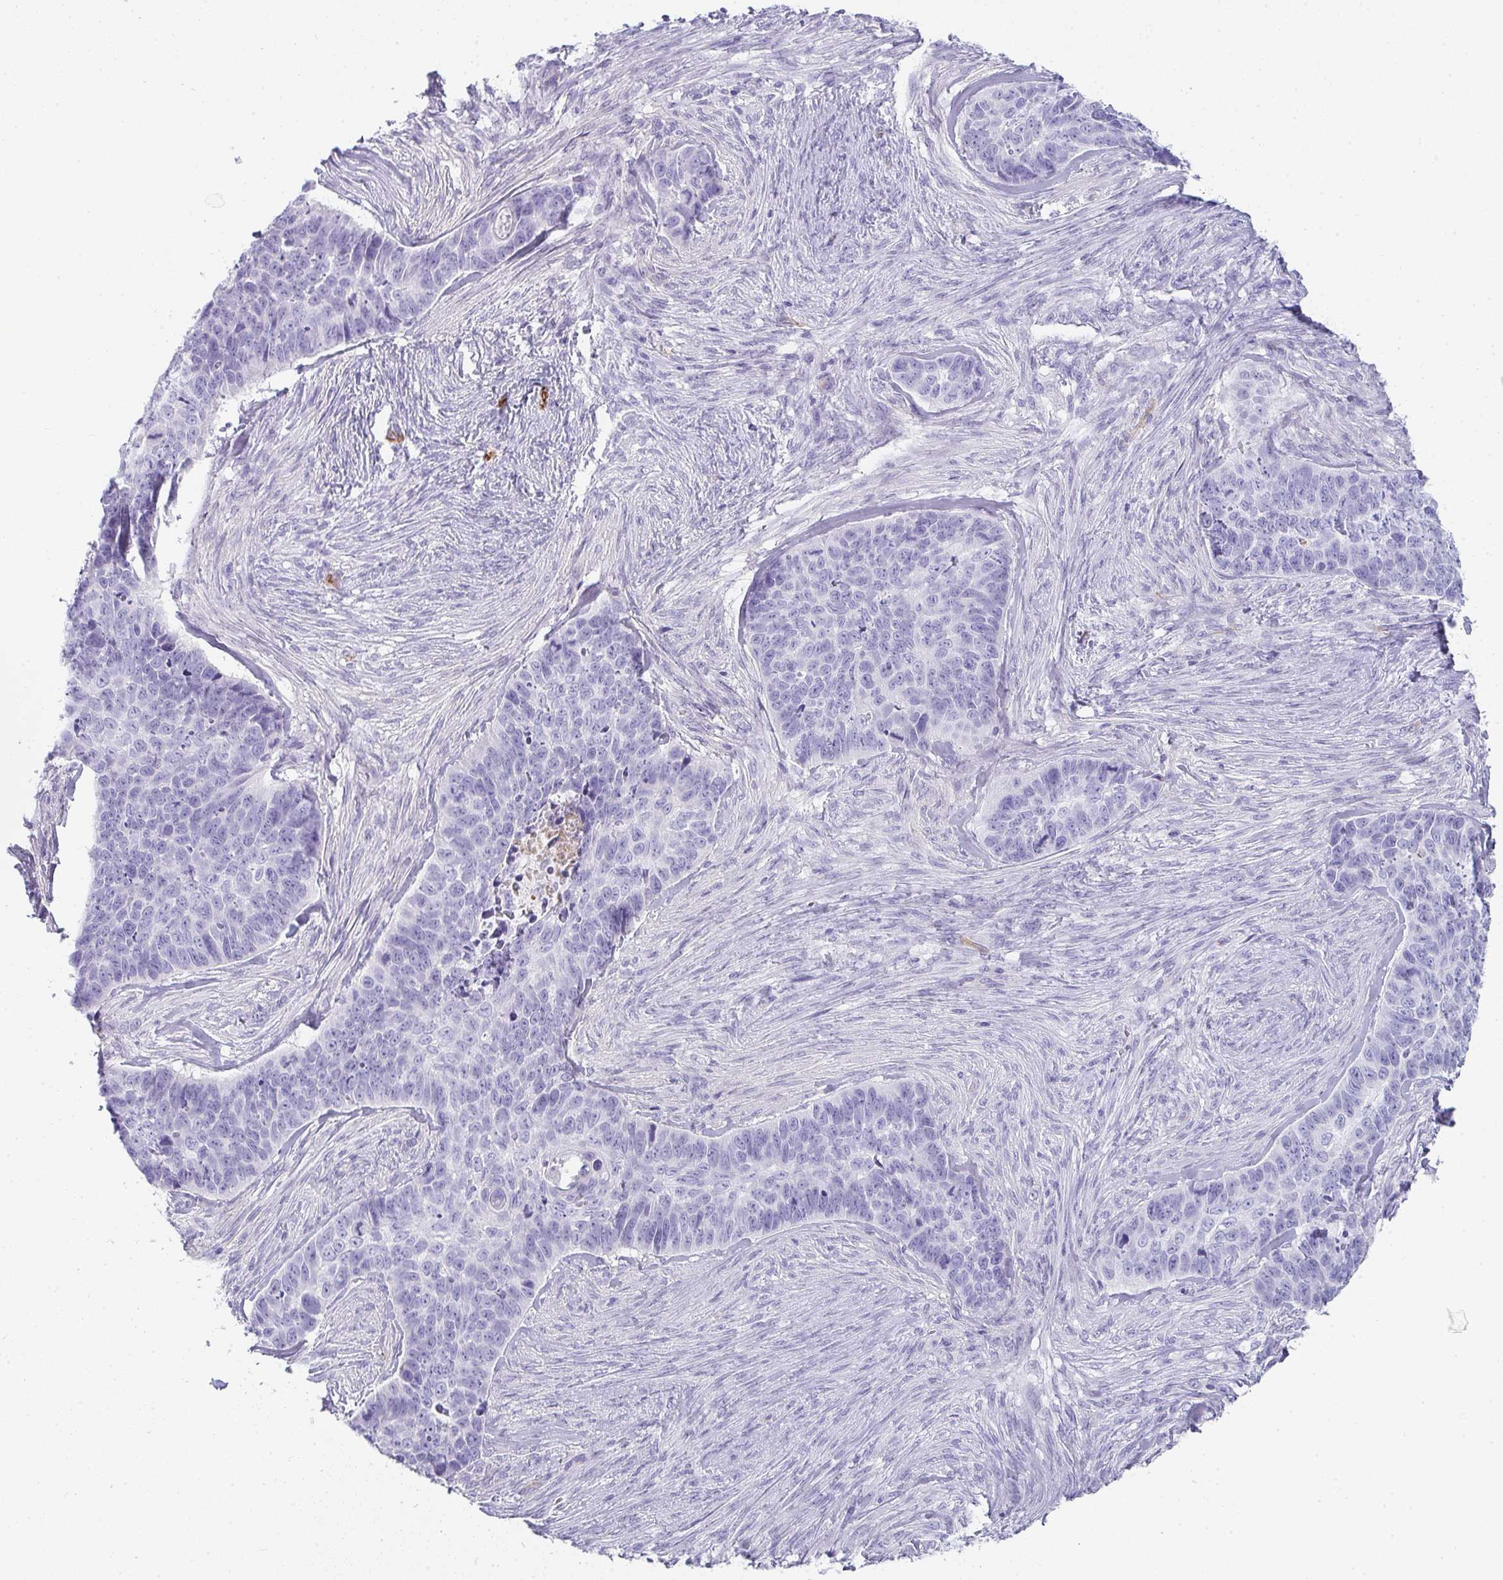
{"staining": {"intensity": "negative", "quantity": "none", "location": "none"}, "tissue": "skin cancer", "cell_type": "Tumor cells", "image_type": "cancer", "snomed": [{"axis": "morphology", "description": "Basal cell carcinoma"}, {"axis": "topography", "description": "Skin"}], "caption": "Tumor cells show no significant staining in skin cancer (basal cell carcinoma).", "gene": "PRND", "patient": {"sex": "female", "age": 82}}